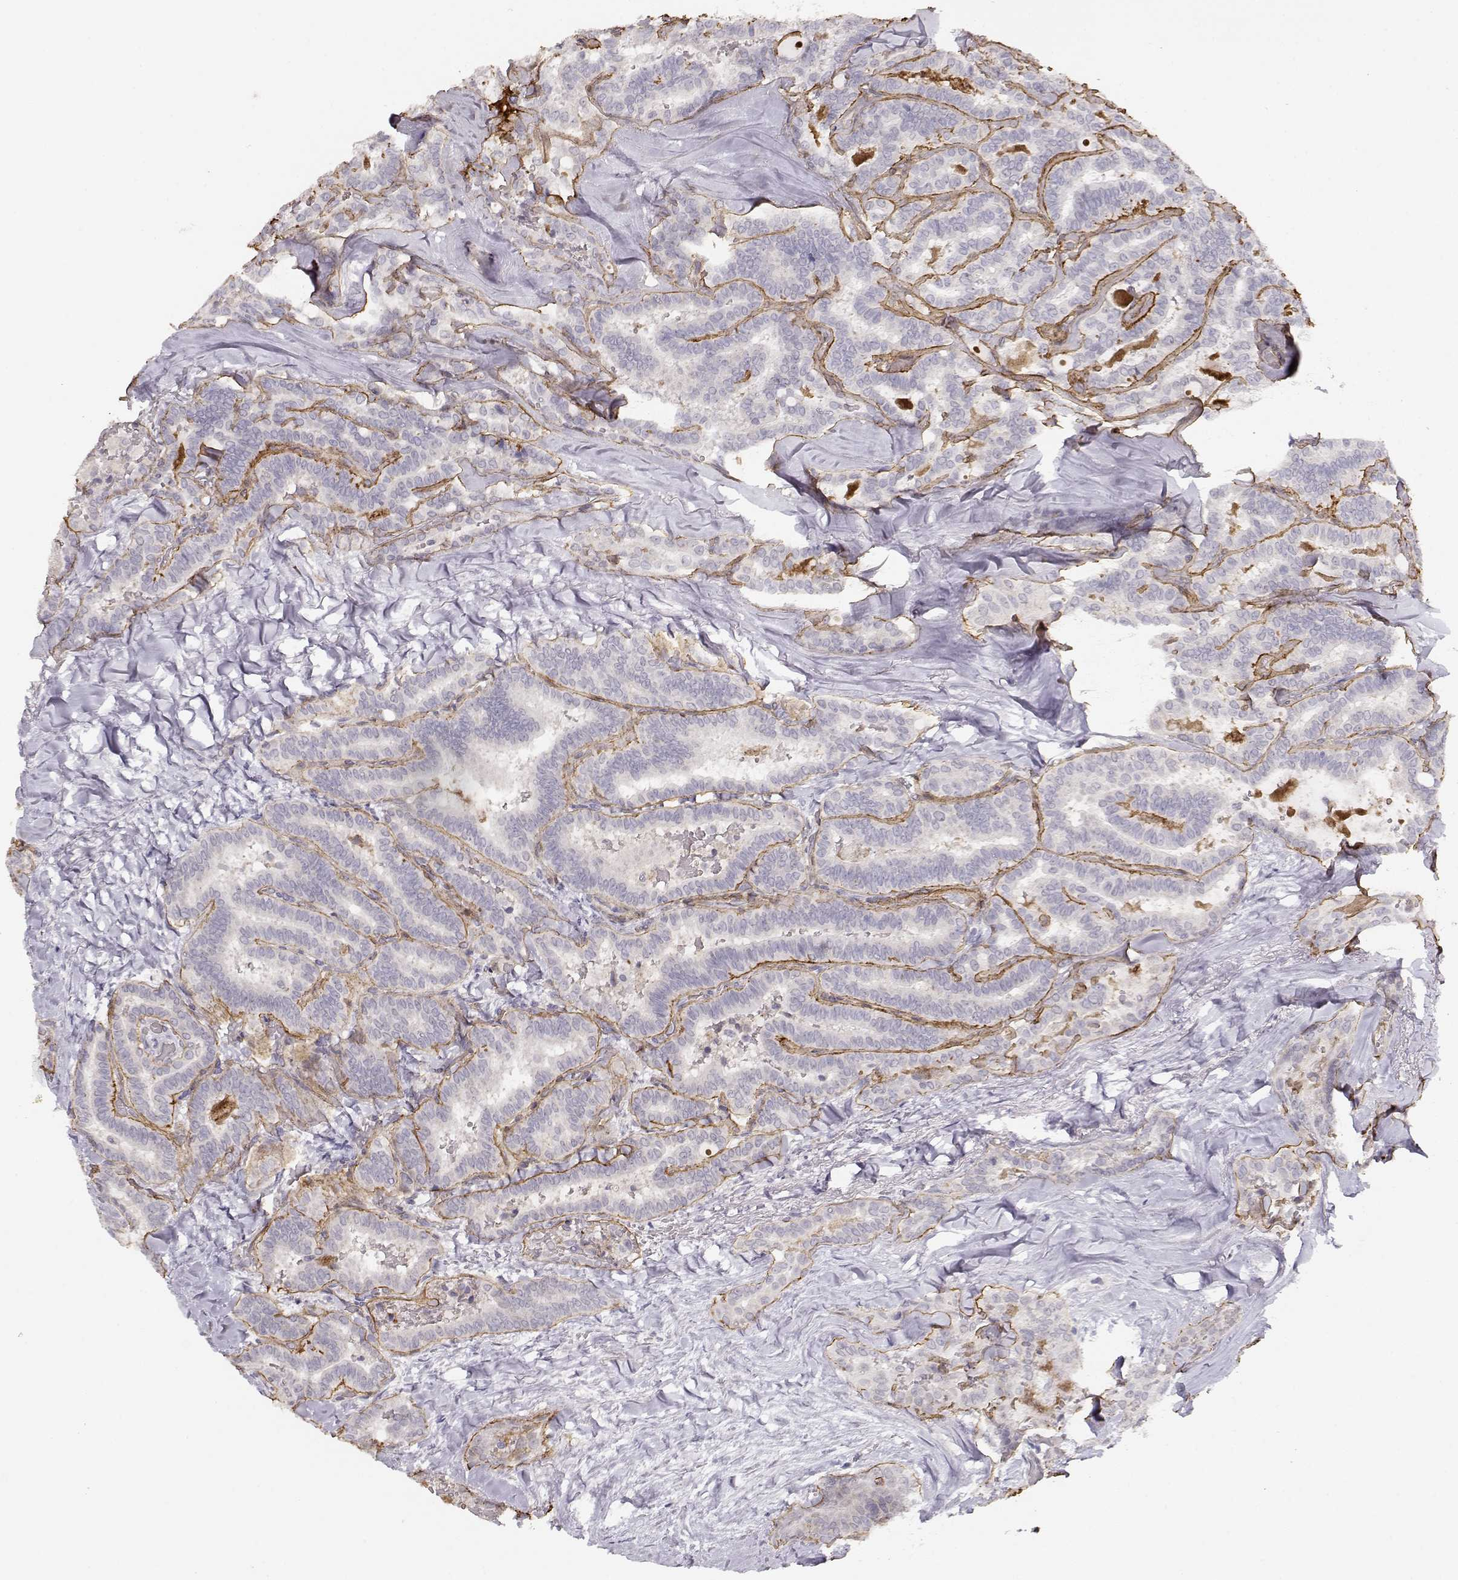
{"staining": {"intensity": "negative", "quantity": "none", "location": "none"}, "tissue": "thyroid cancer", "cell_type": "Tumor cells", "image_type": "cancer", "snomed": [{"axis": "morphology", "description": "Papillary adenocarcinoma, NOS"}, {"axis": "topography", "description": "Thyroid gland"}], "caption": "Photomicrograph shows no protein positivity in tumor cells of papillary adenocarcinoma (thyroid) tissue. (Stains: DAB (3,3'-diaminobenzidine) immunohistochemistry with hematoxylin counter stain, Microscopy: brightfield microscopy at high magnification).", "gene": "LAMA5", "patient": {"sex": "female", "age": 39}}